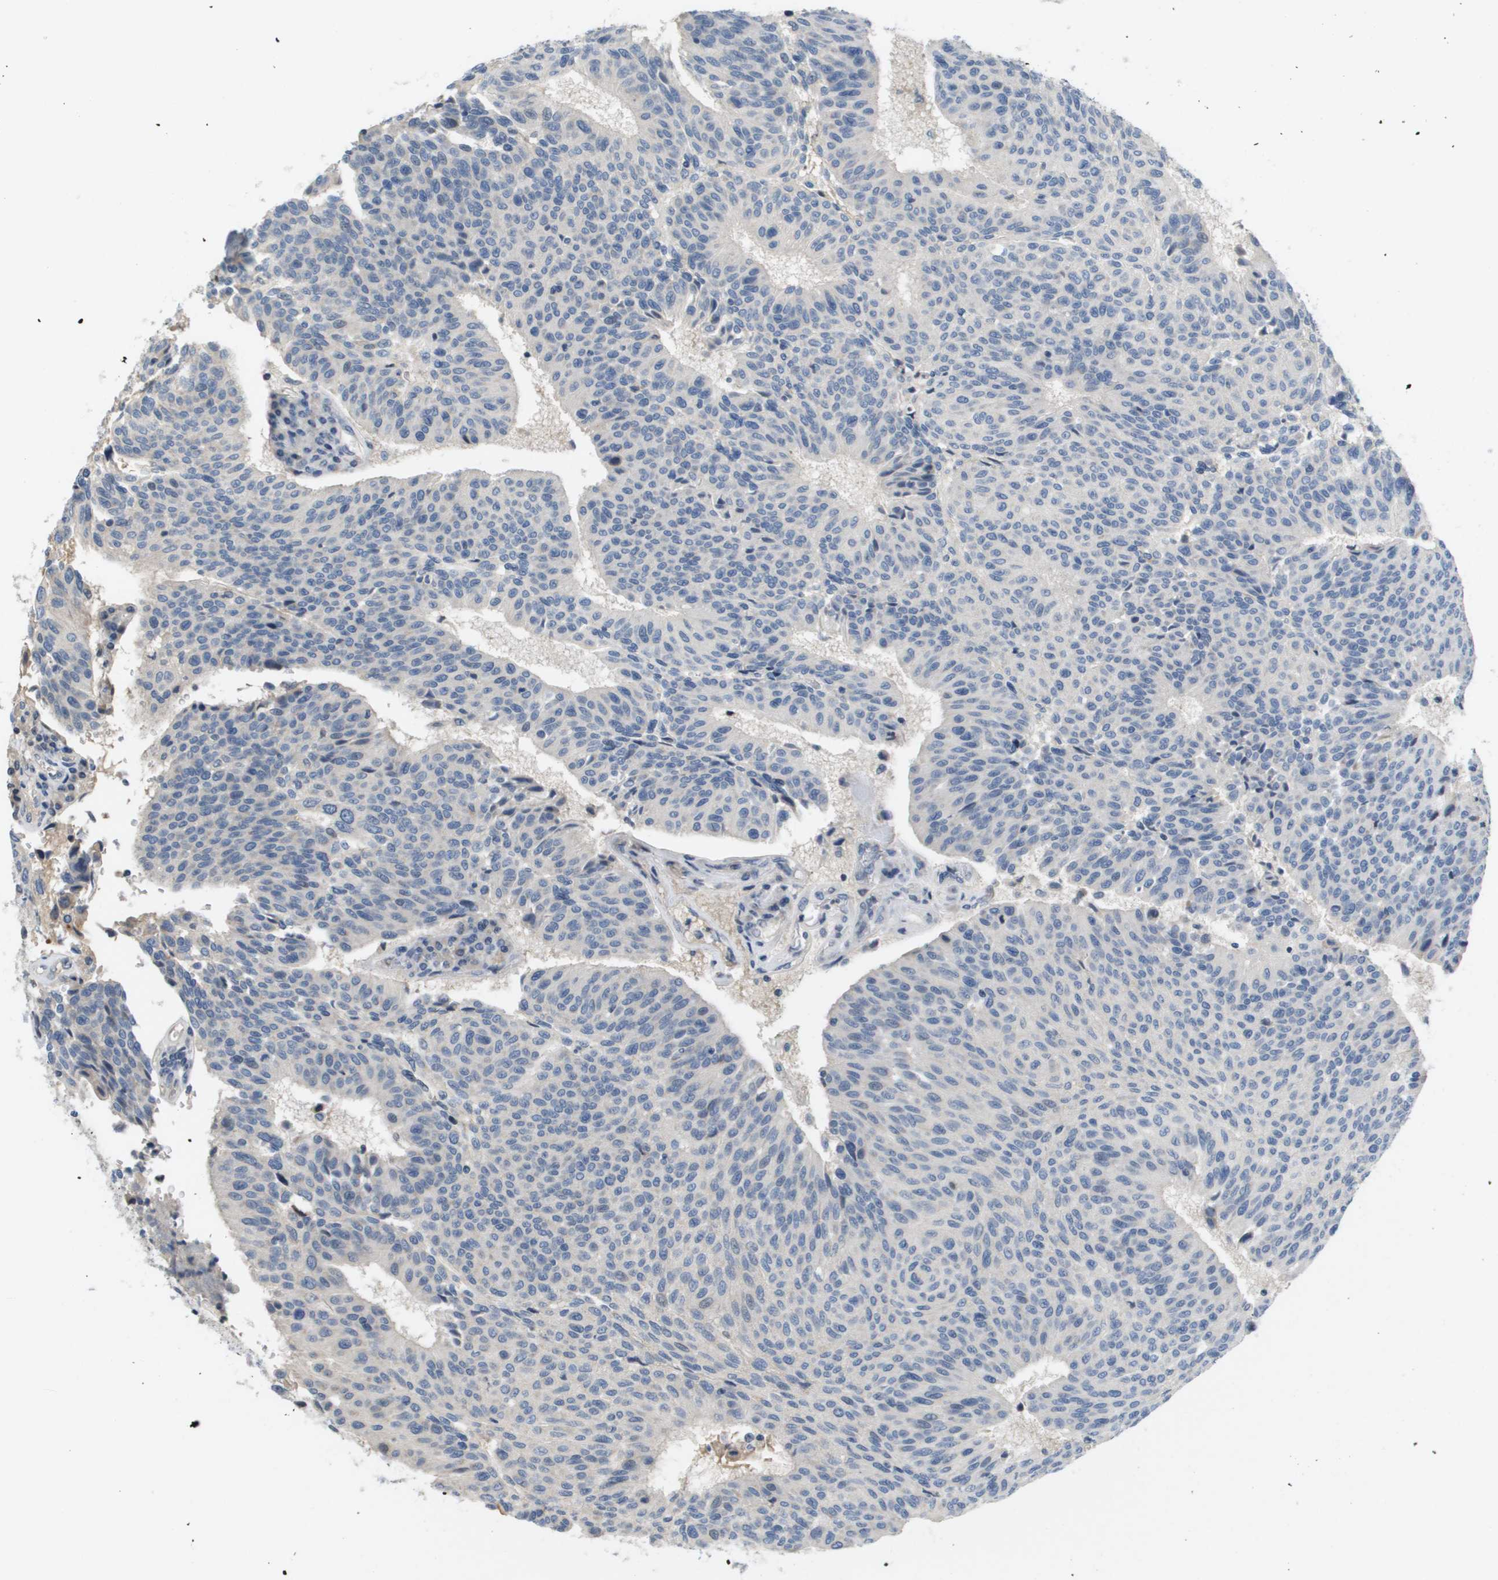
{"staining": {"intensity": "negative", "quantity": "none", "location": "none"}, "tissue": "urothelial cancer", "cell_type": "Tumor cells", "image_type": "cancer", "snomed": [{"axis": "morphology", "description": "Urothelial carcinoma, High grade"}, {"axis": "topography", "description": "Urinary bladder"}], "caption": "Histopathology image shows no significant protein expression in tumor cells of urothelial cancer.", "gene": "CAPN11", "patient": {"sex": "male", "age": 66}}